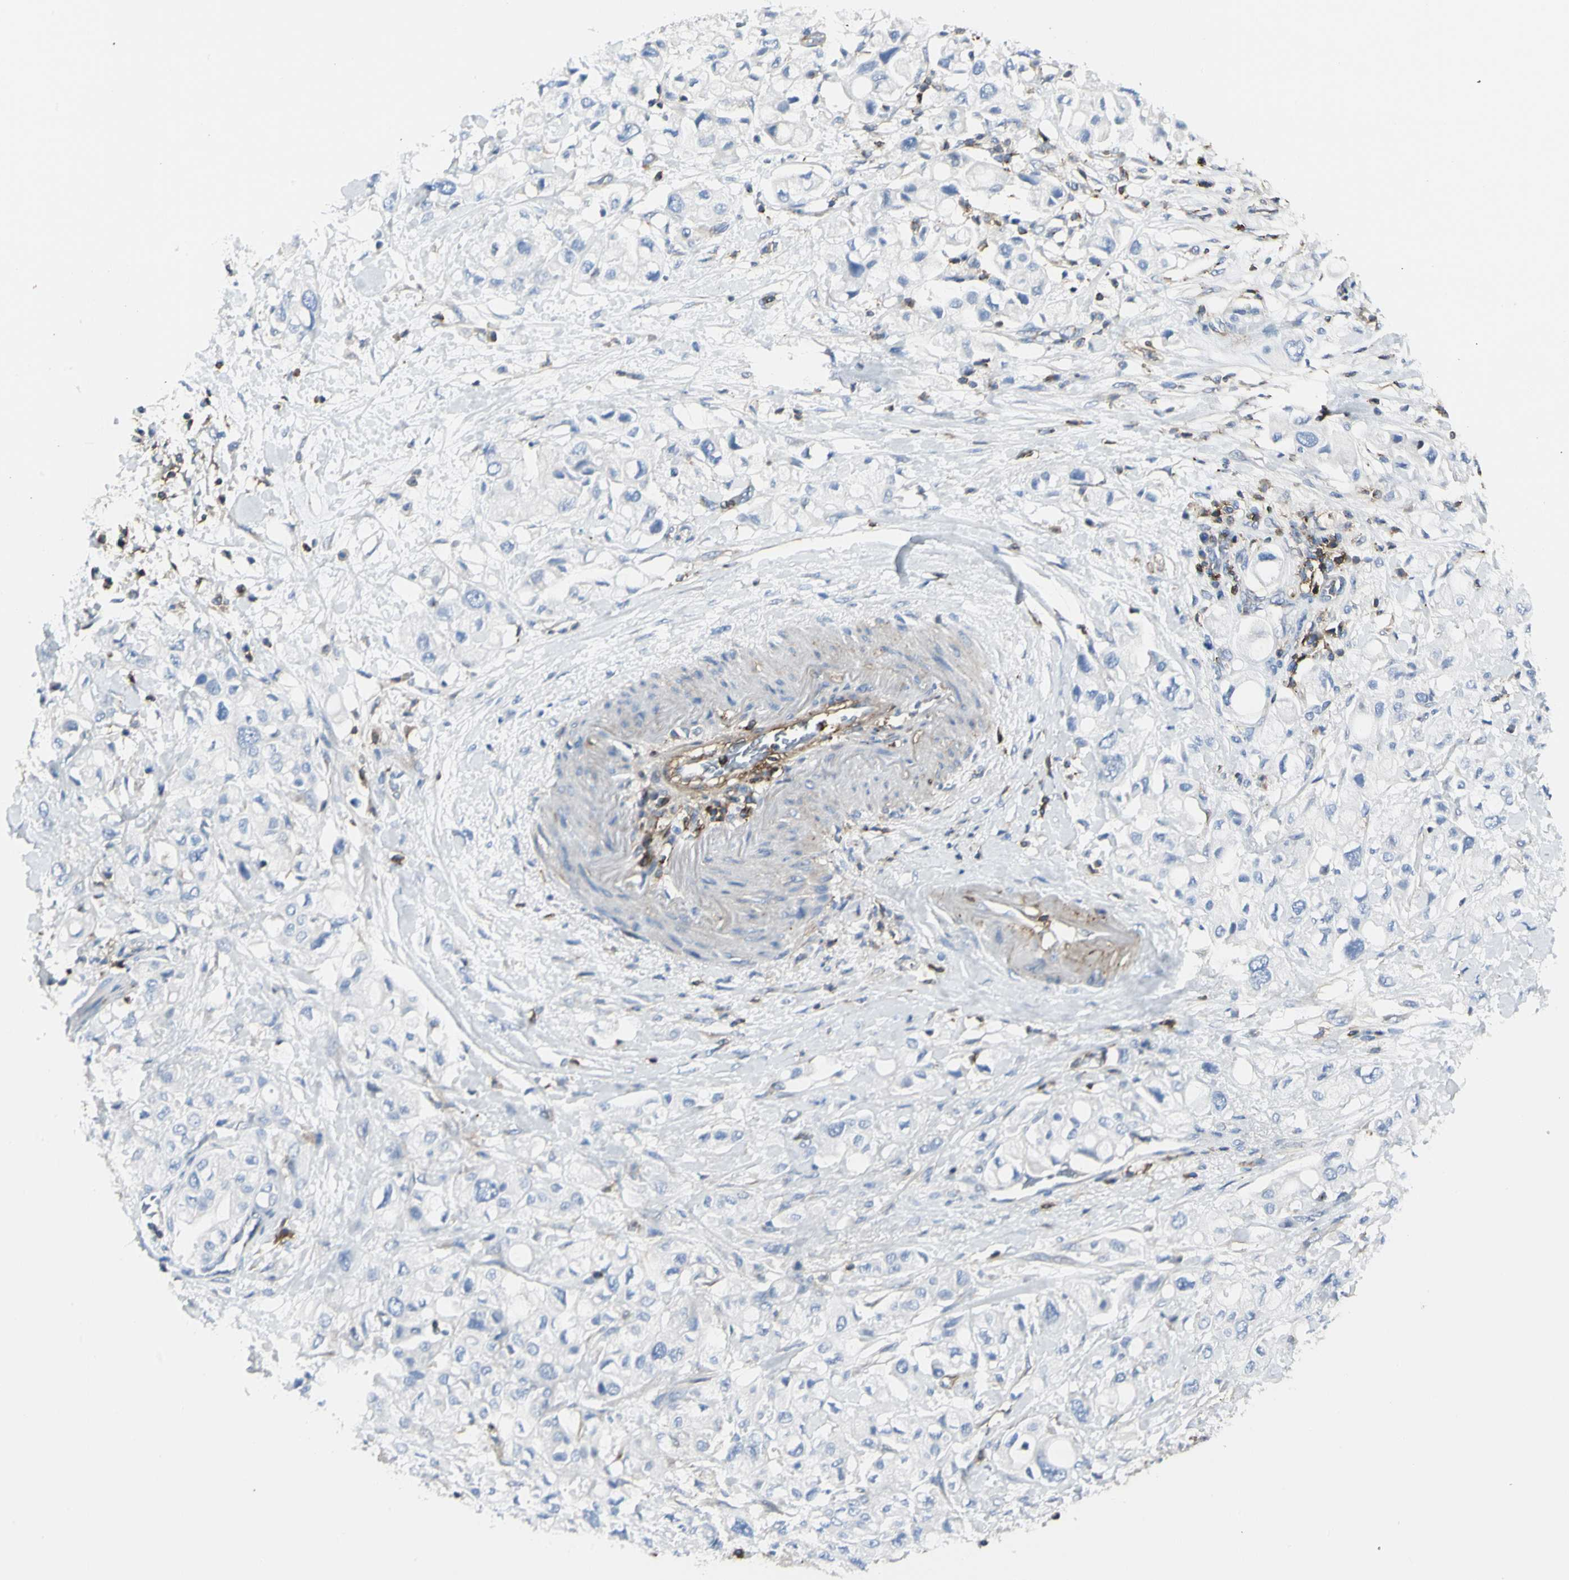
{"staining": {"intensity": "negative", "quantity": "none", "location": "none"}, "tissue": "pancreatic cancer", "cell_type": "Tumor cells", "image_type": "cancer", "snomed": [{"axis": "morphology", "description": "Adenocarcinoma, NOS"}, {"axis": "topography", "description": "Pancreas"}], "caption": "Immunohistochemical staining of human adenocarcinoma (pancreatic) exhibits no significant positivity in tumor cells.", "gene": "CLEC2B", "patient": {"sex": "female", "age": 56}}